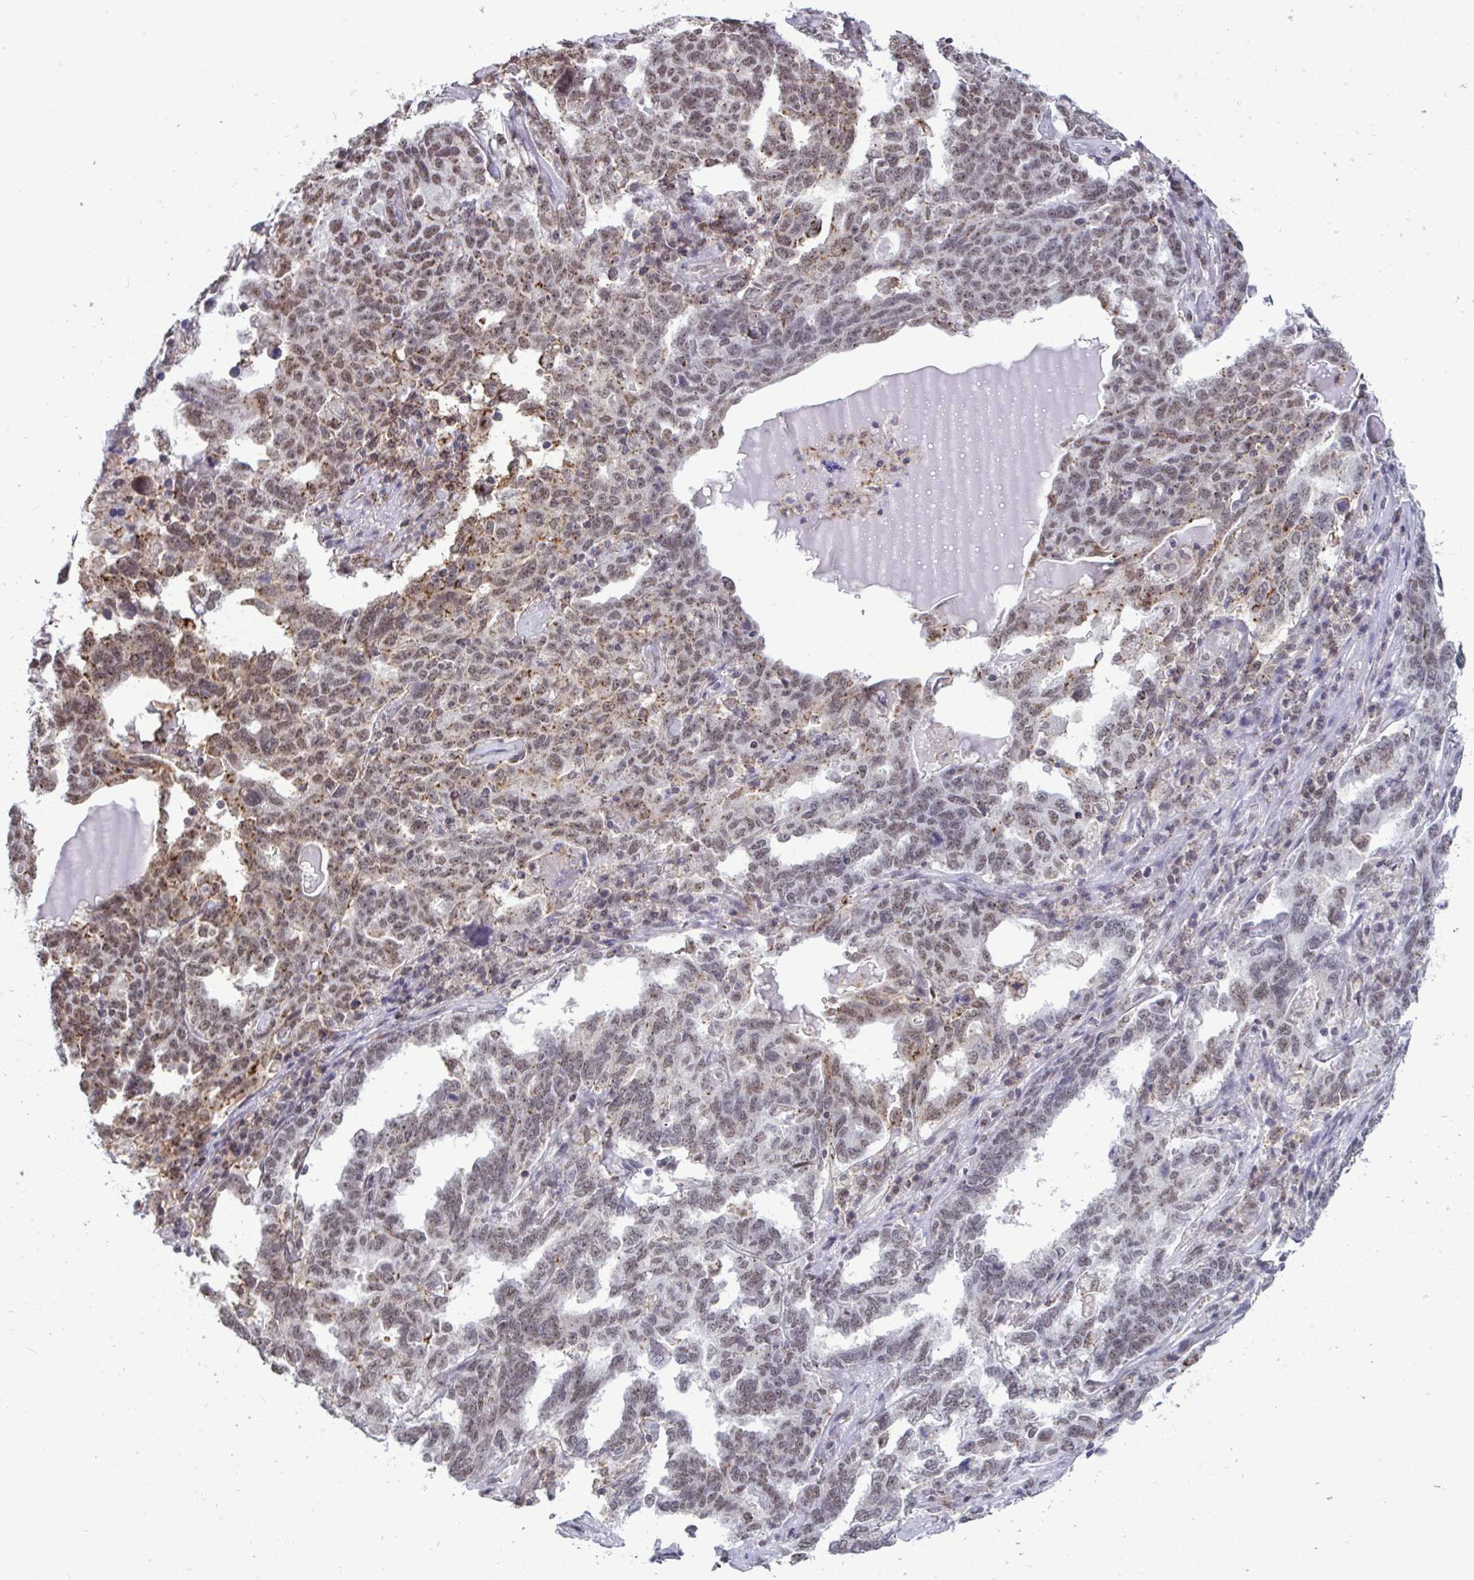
{"staining": {"intensity": "moderate", "quantity": ">75%", "location": "cytoplasmic/membranous,nuclear"}, "tissue": "ovarian cancer", "cell_type": "Tumor cells", "image_type": "cancer", "snomed": [{"axis": "morphology", "description": "Carcinoma, endometroid"}, {"axis": "topography", "description": "Ovary"}], "caption": "Ovarian cancer (endometroid carcinoma) tissue displays moderate cytoplasmic/membranous and nuclear positivity in about >75% of tumor cells, visualized by immunohistochemistry.", "gene": "PUF60", "patient": {"sex": "female", "age": 62}}